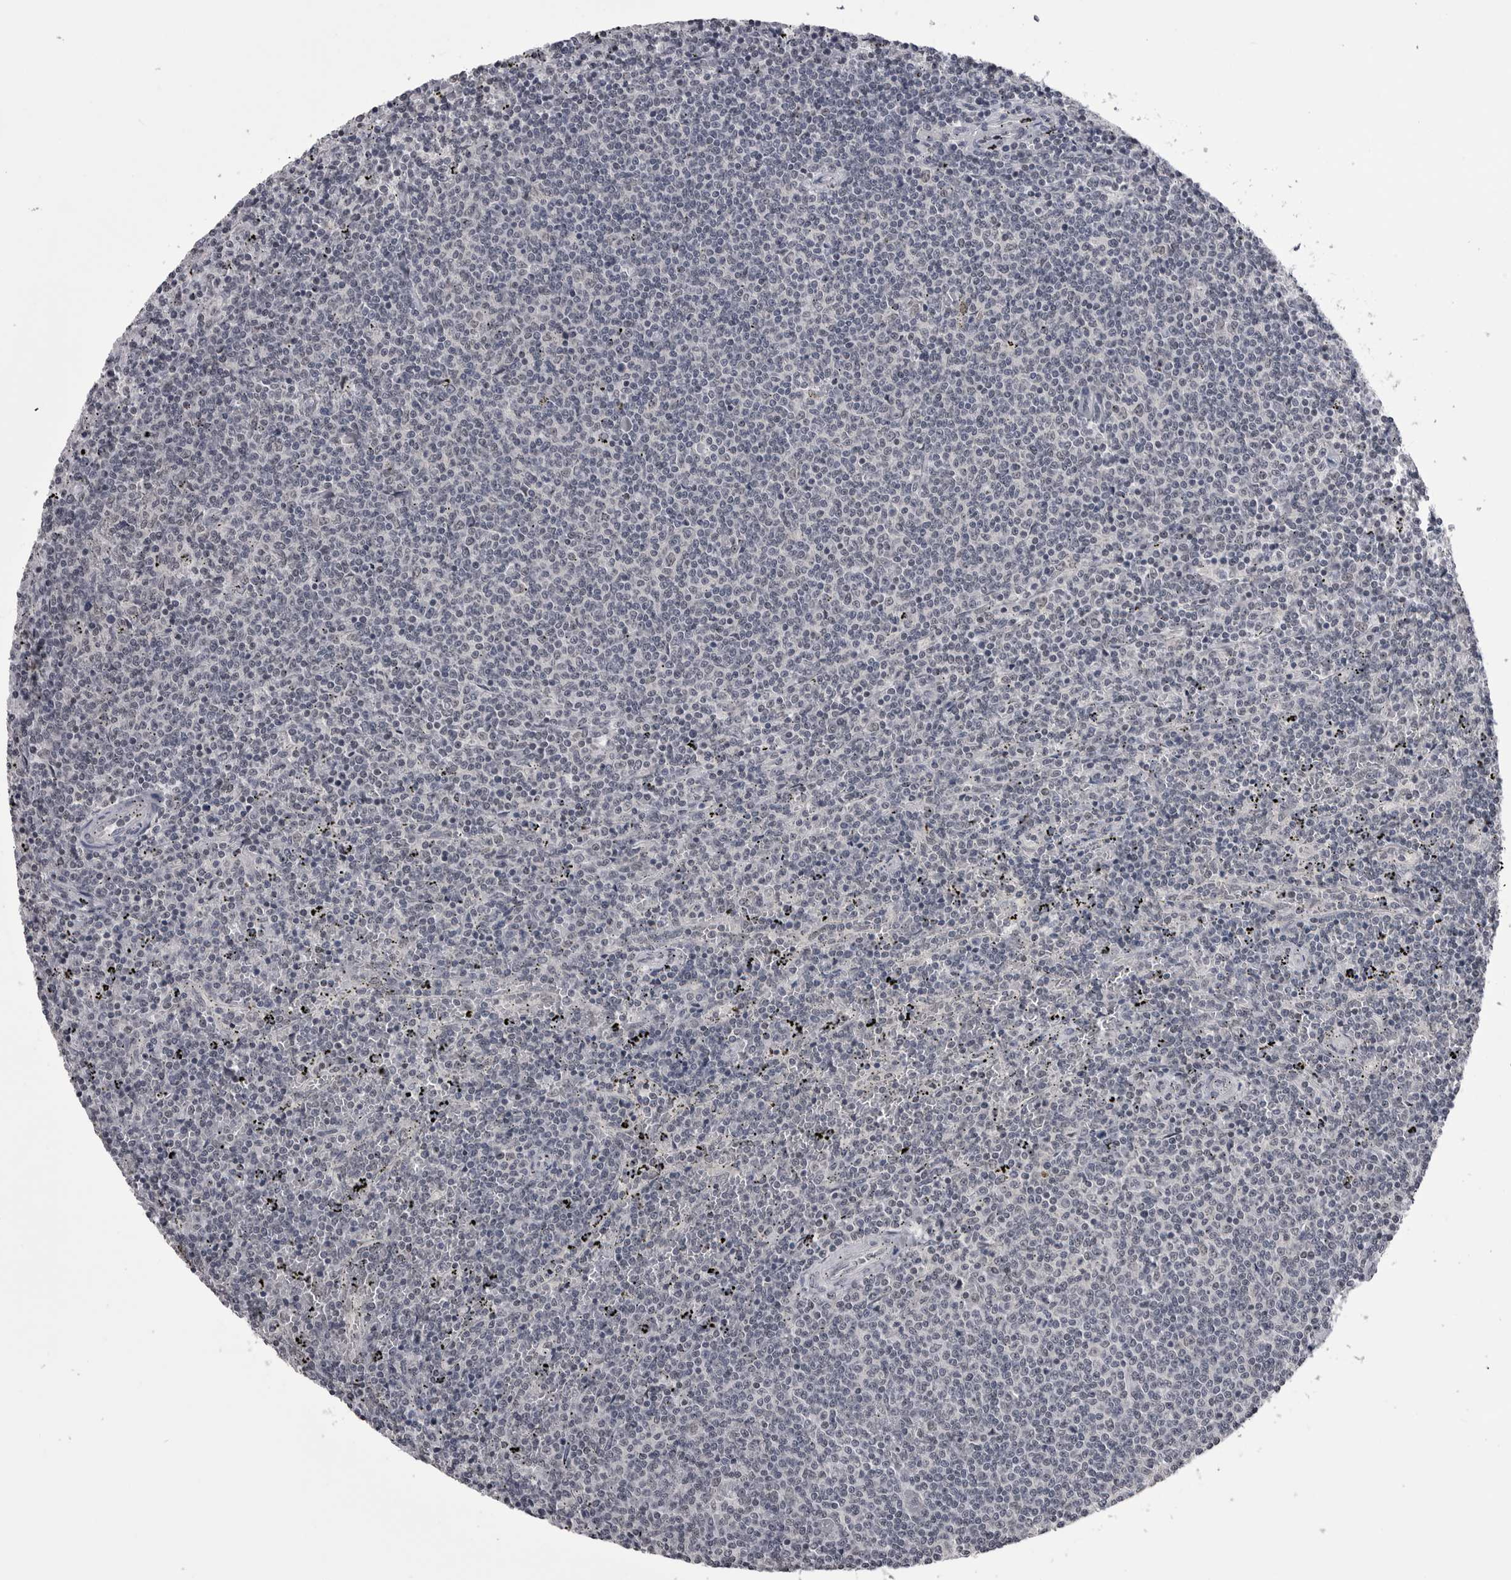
{"staining": {"intensity": "negative", "quantity": "none", "location": "none"}, "tissue": "lymphoma", "cell_type": "Tumor cells", "image_type": "cancer", "snomed": [{"axis": "morphology", "description": "Malignant lymphoma, non-Hodgkin's type, Low grade"}, {"axis": "topography", "description": "Spleen"}], "caption": "Immunohistochemistry (IHC) photomicrograph of lymphoma stained for a protein (brown), which reveals no staining in tumor cells.", "gene": "DLG2", "patient": {"sex": "female", "age": 50}}